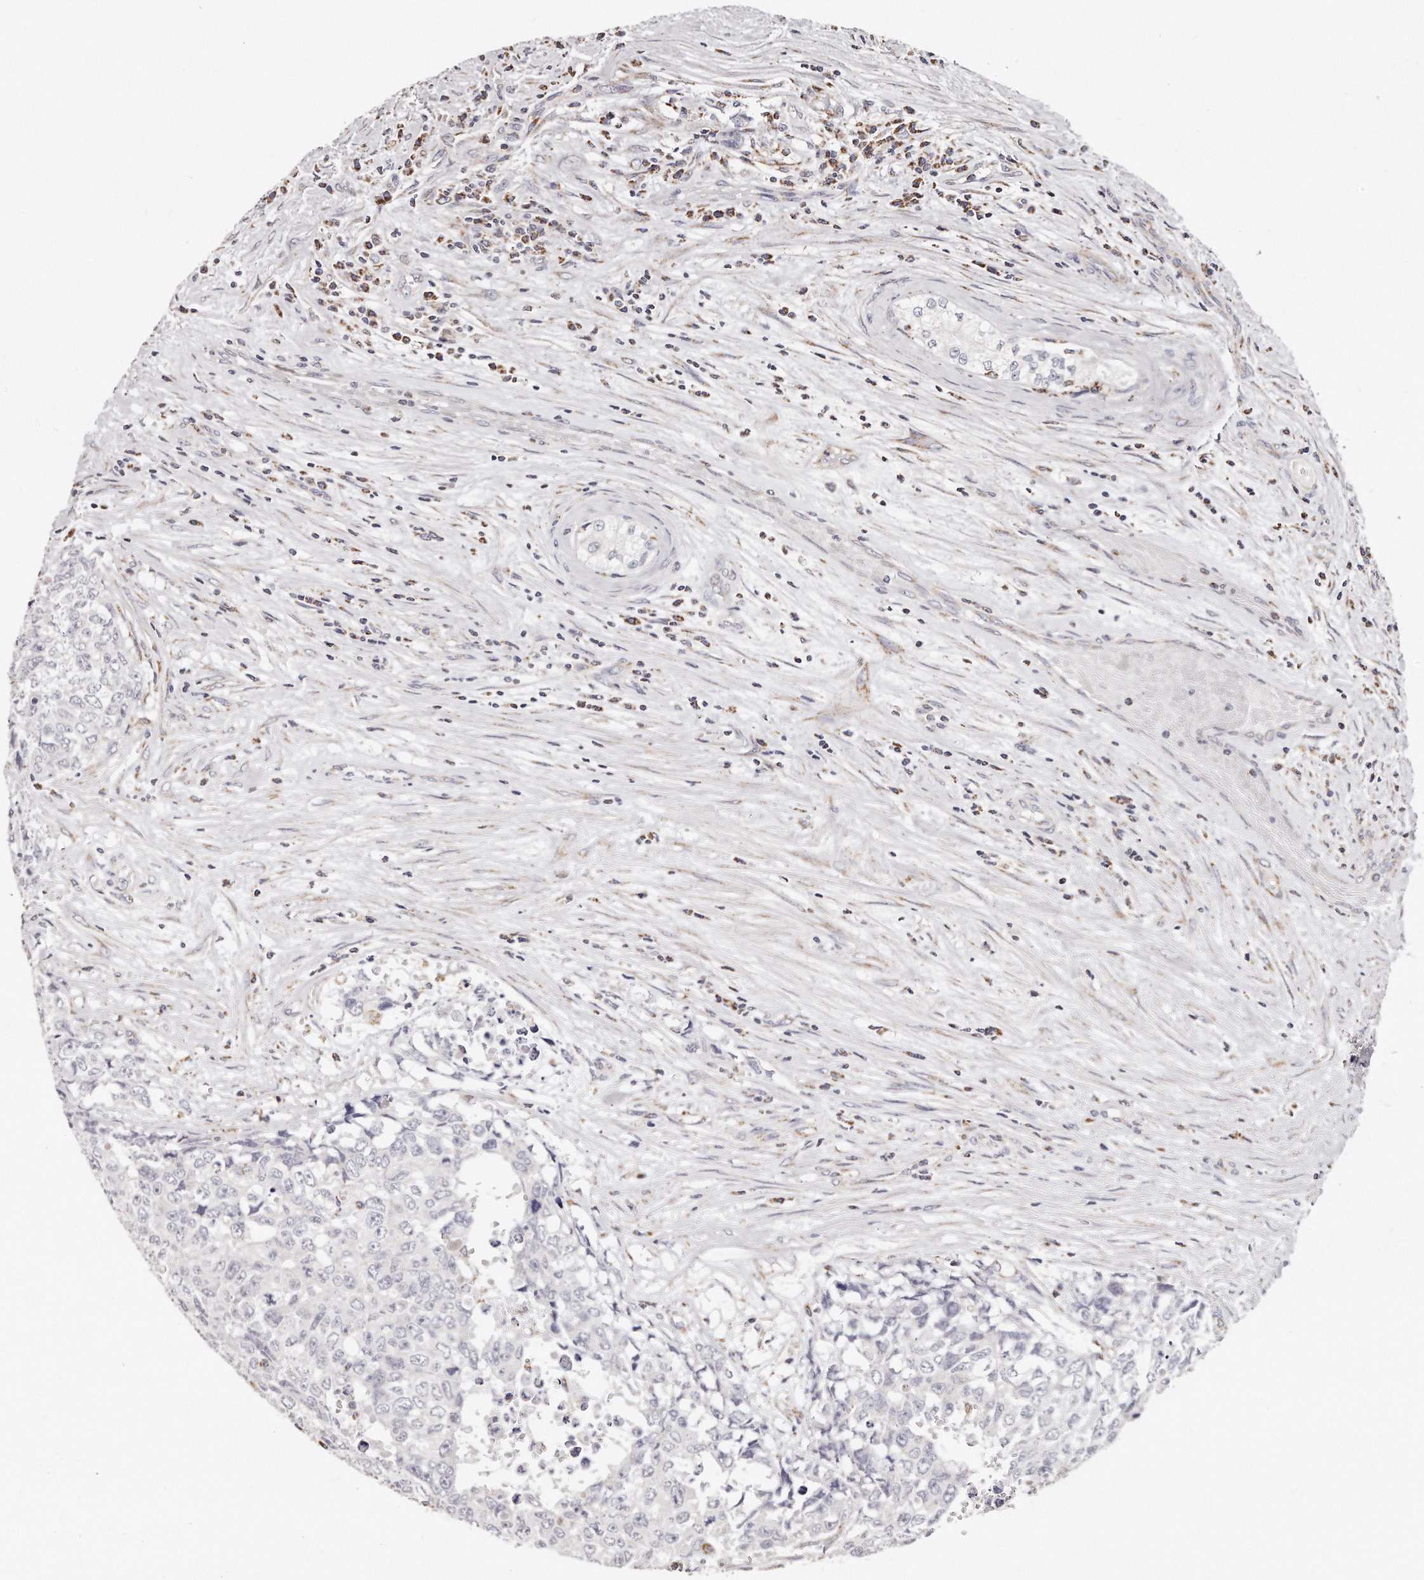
{"staining": {"intensity": "negative", "quantity": "none", "location": "none"}, "tissue": "testis cancer", "cell_type": "Tumor cells", "image_type": "cancer", "snomed": [{"axis": "morphology", "description": "Carcinoma, Embryonal, NOS"}, {"axis": "topography", "description": "Testis"}], "caption": "A photomicrograph of testis cancer (embryonal carcinoma) stained for a protein displays no brown staining in tumor cells.", "gene": "RTKN", "patient": {"sex": "male", "age": 28}}